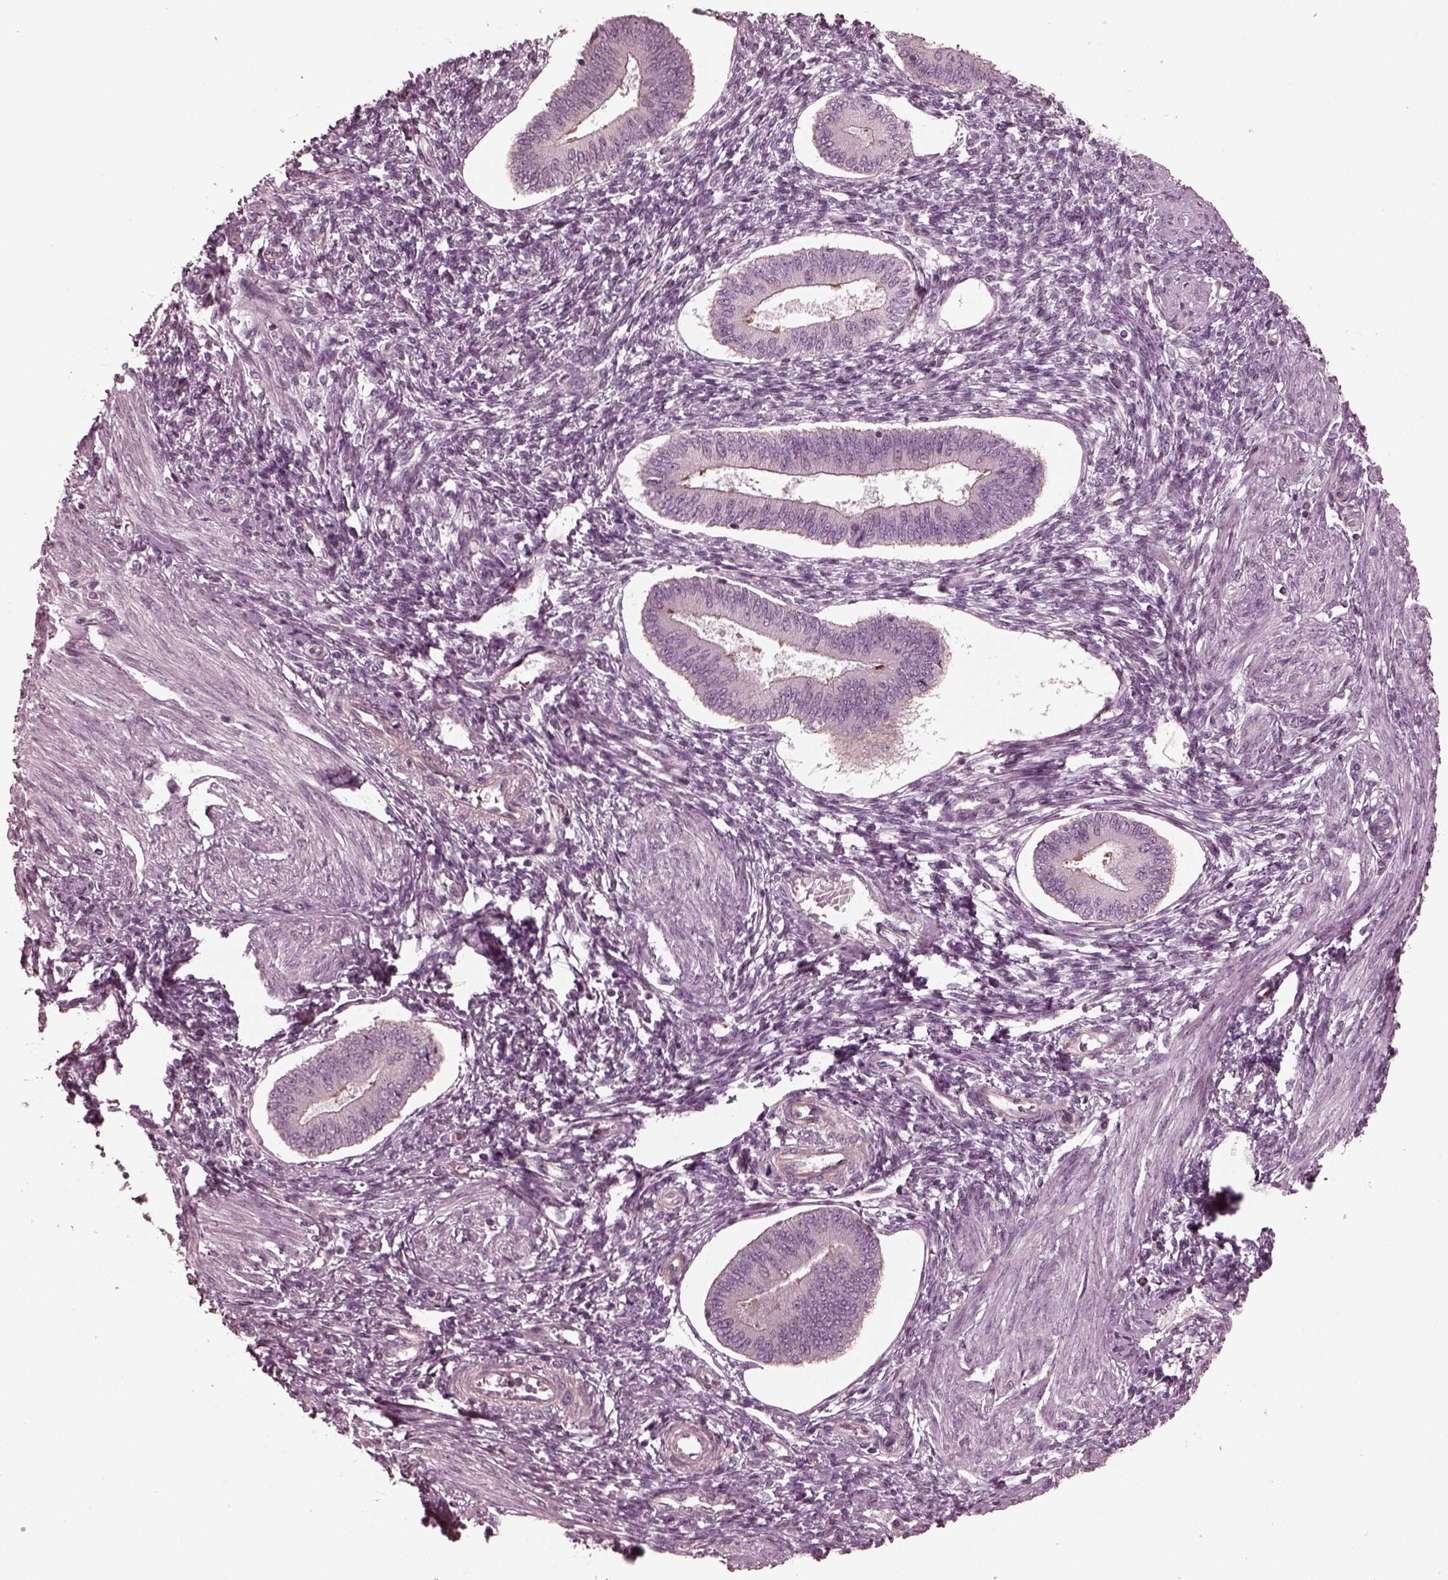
{"staining": {"intensity": "negative", "quantity": "none", "location": "none"}, "tissue": "endometrium", "cell_type": "Cells in endometrial stroma", "image_type": "normal", "snomed": [{"axis": "morphology", "description": "Normal tissue, NOS"}, {"axis": "topography", "description": "Endometrium"}], "caption": "High magnification brightfield microscopy of benign endometrium stained with DAB (brown) and counterstained with hematoxylin (blue): cells in endometrial stroma show no significant positivity. (DAB immunohistochemistry (IHC) visualized using brightfield microscopy, high magnification).", "gene": "KIF6", "patient": {"sex": "female", "age": 42}}